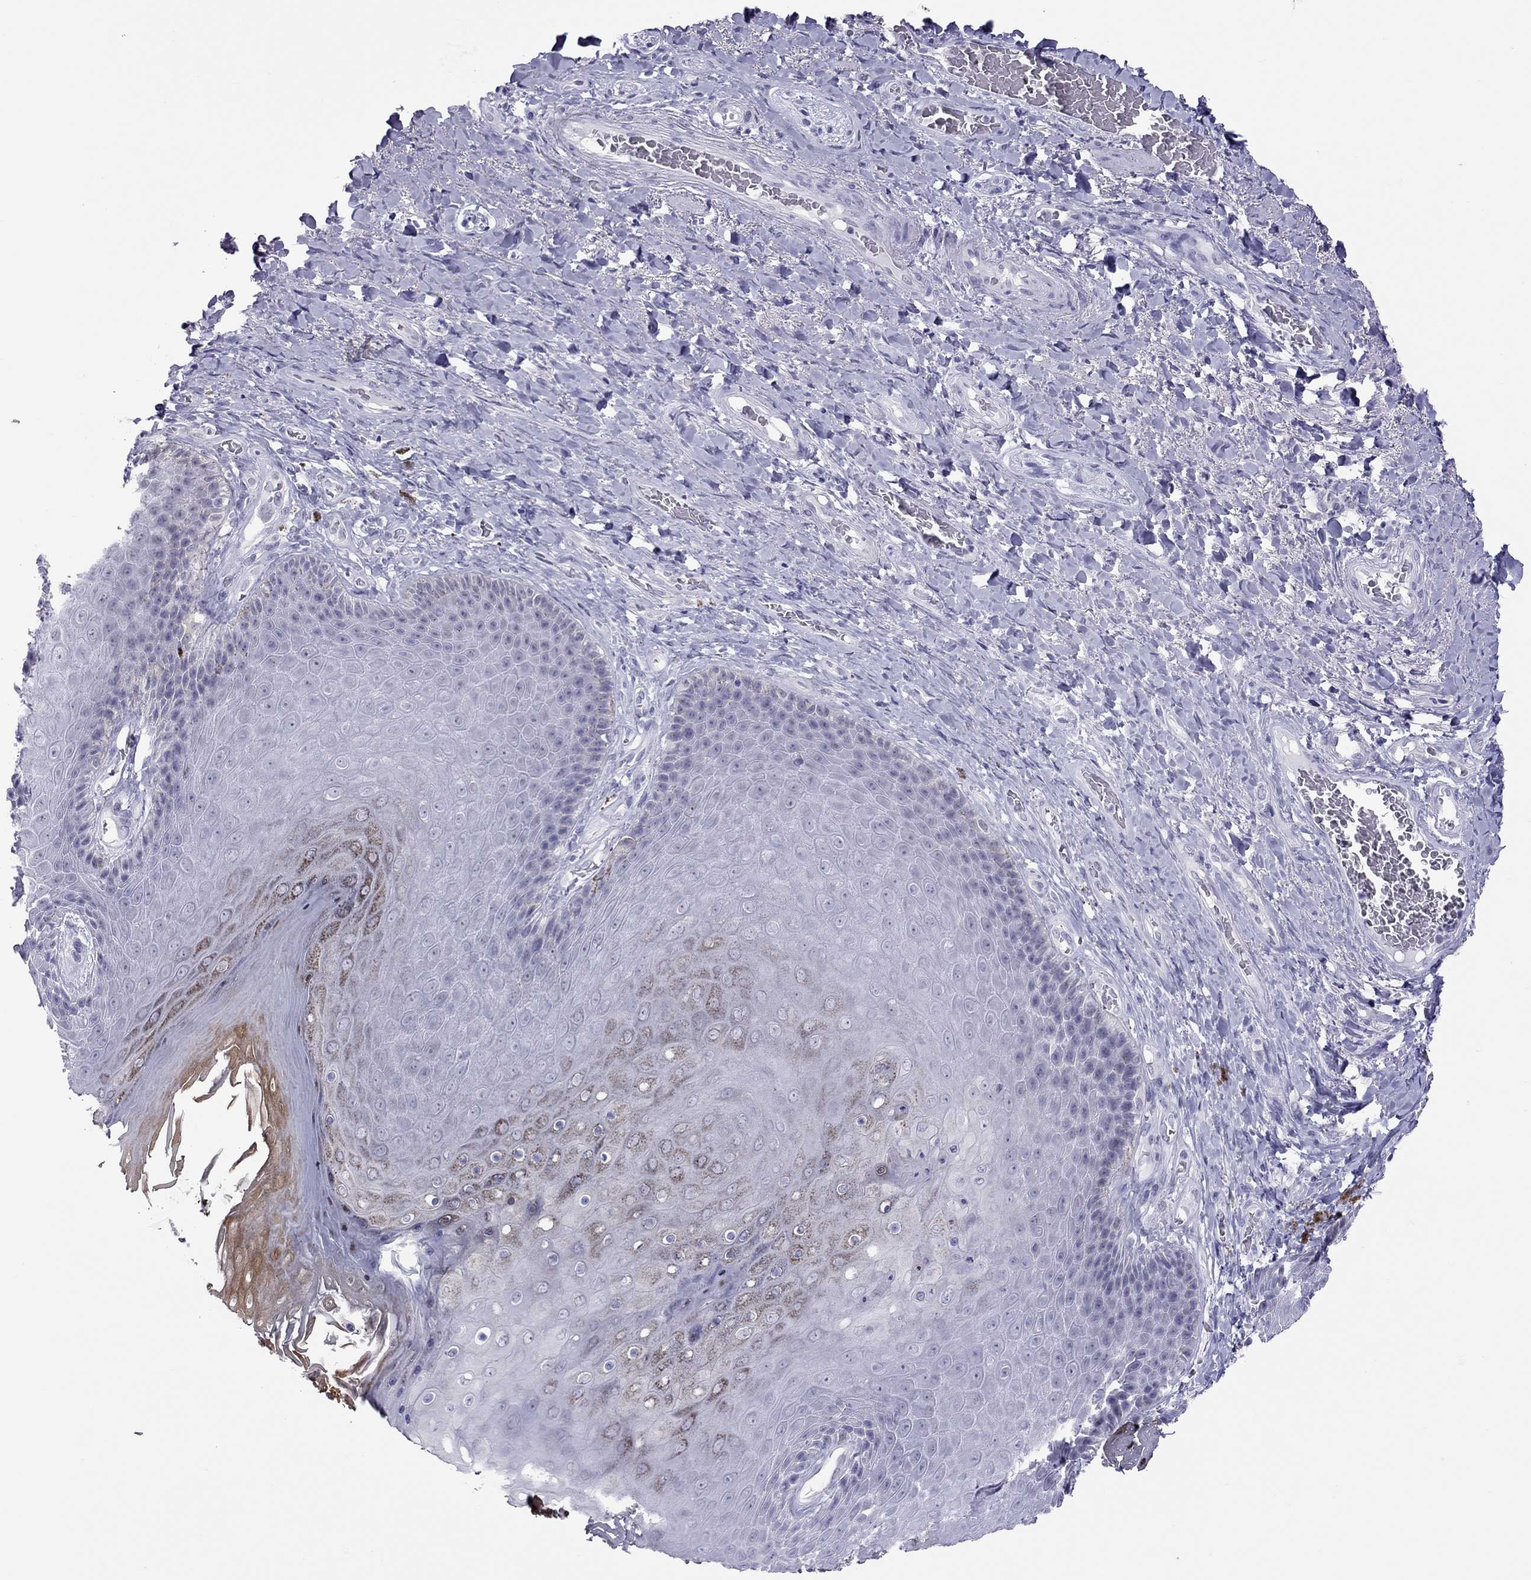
{"staining": {"intensity": "negative", "quantity": "none", "location": "none"}, "tissue": "skin", "cell_type": "Epidermal cells", "image_type": "normal", "snomed": [{"axis": "morphology", "description": "Normal tissue, NOS"}, {"axis": "topography", "description": "Skeletal muscle"}, {"axis": "topography", "description": "Anal"}, {"axis": "topography", "description": "Peripheral nerve tissue"}], "caption": "Image shows no significant protein positivity in epidermal cells of normal skin. (DAB immunohistochemistry (IHC), high magnification).", "gene": "CHRNB3", "patient": {"sex": "male", "age": 53}}